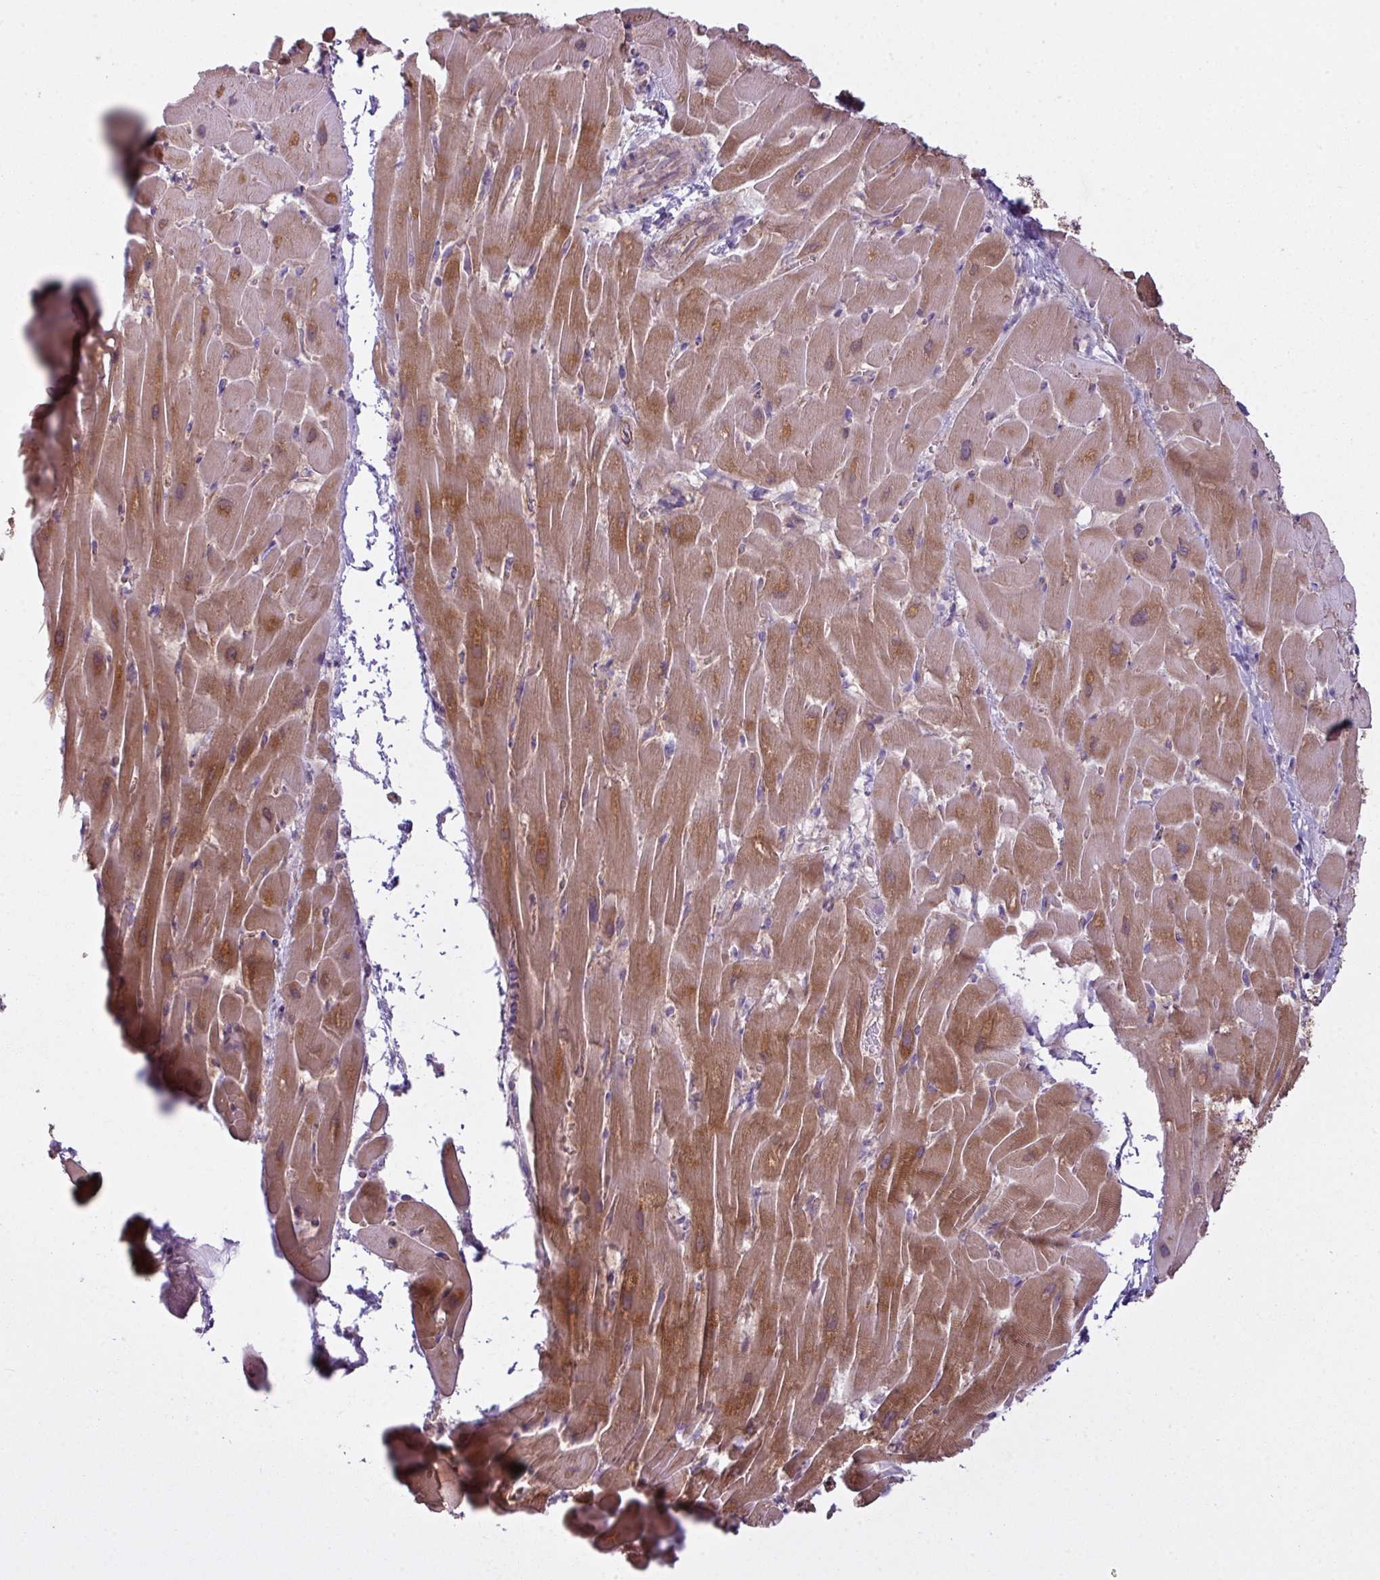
{"staining": {"intensity": "strong", "quantity": ">75%", "location": "cytoplasmic/membranous"}, "tissue": "heart muscle", "cell_type": "Cardiomyocytes", "image_type": "normal", "snomed": [{"axis": "morphology", "description": "Normal tissue, NOS"}, {"axis": "topography", "description": "Heart"}], "caption": "The photomicrograph exhibits staining of normal heart muscle, revealing strong cytoplasmic/membranous protein staining (brown color) within cardiomyocytes.", "gene": "CAMK2A", "patient": {"sex": "male", "age": 37}}